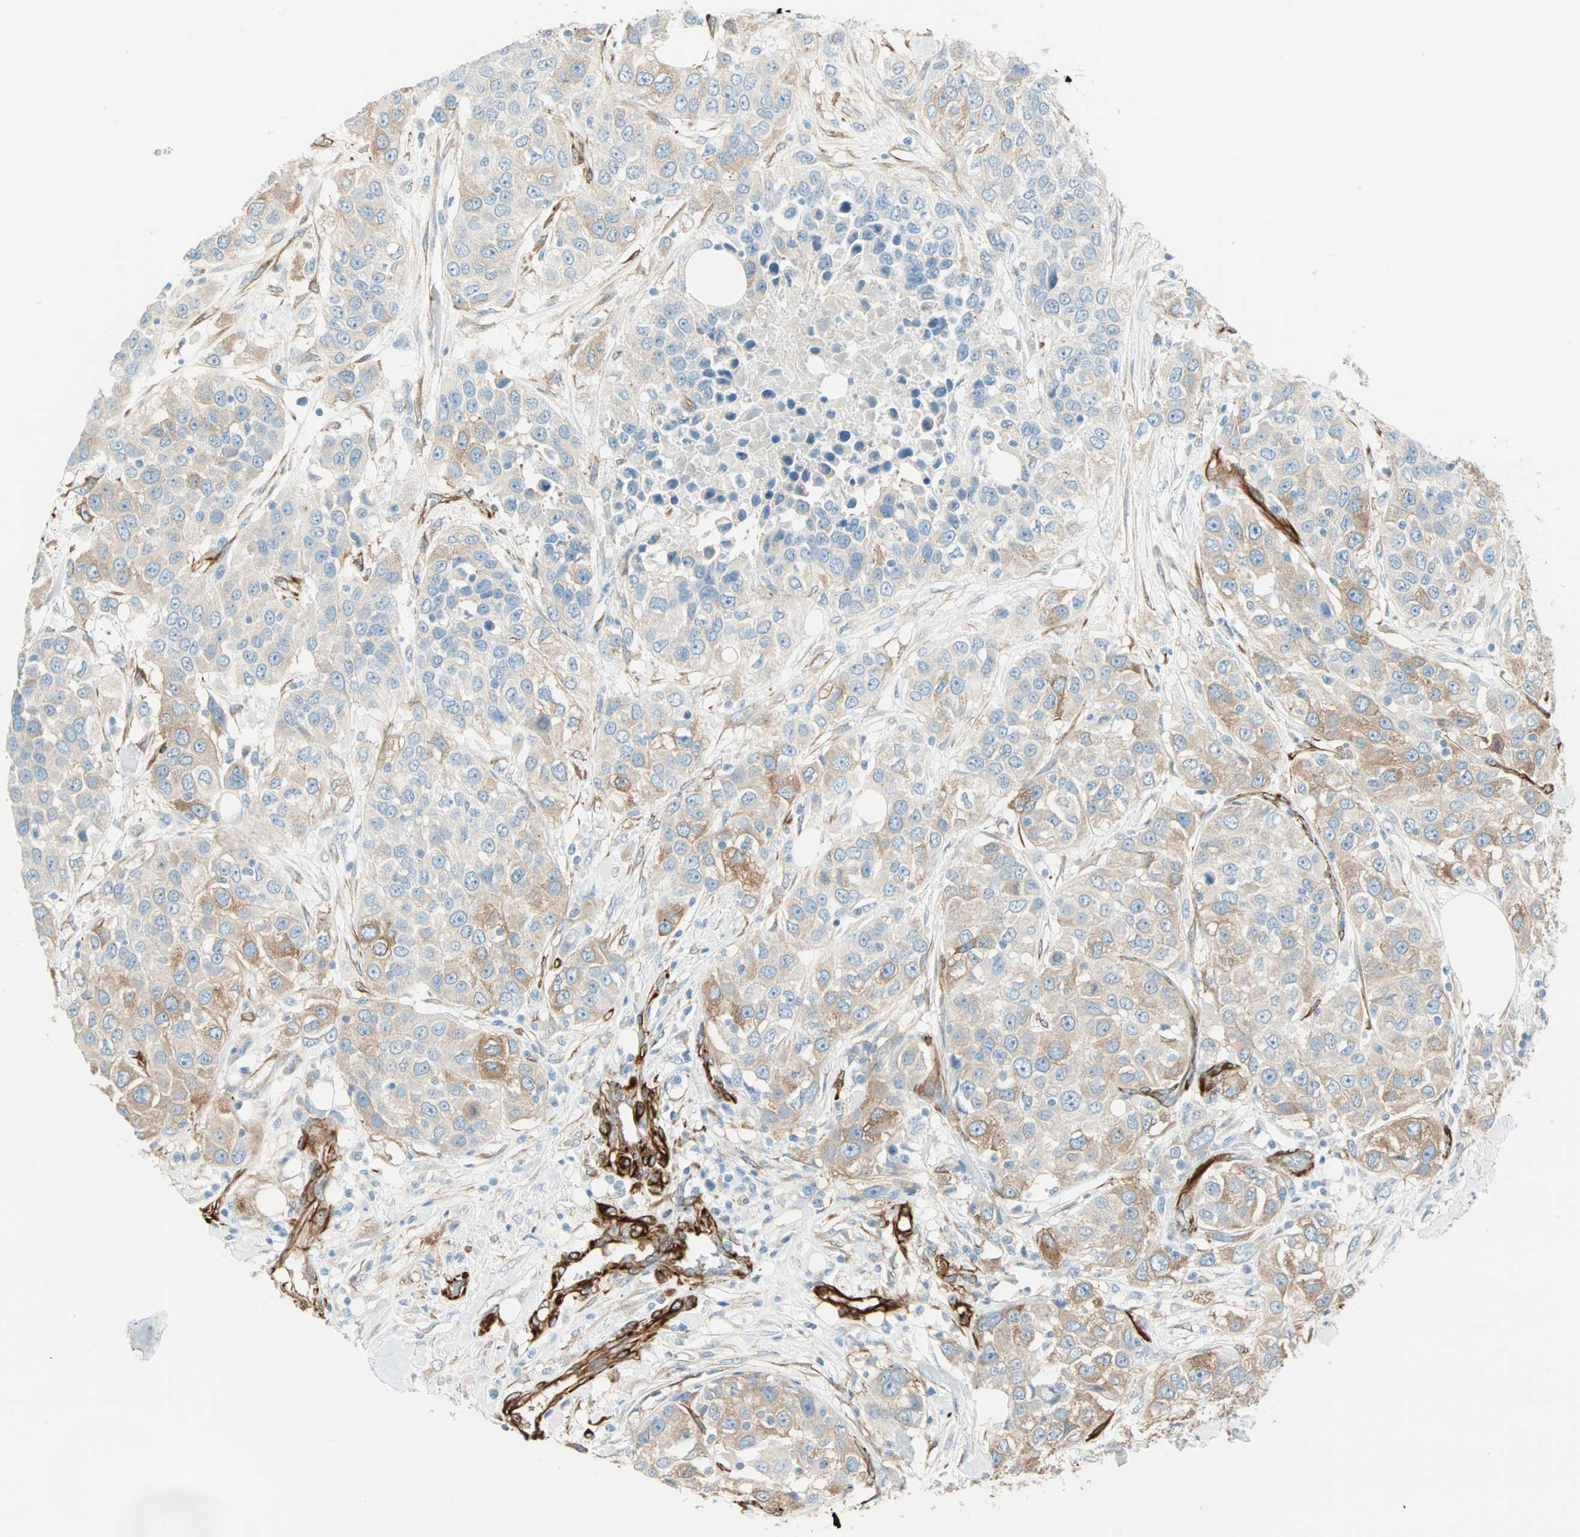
{"staining": {"intensity": "moderate", "quantity": "25%-75%", "location": "cytoplasmic/membranous"}, "tissue": "urothelial cancer", "cell_type": "Tumor cells", "image_type": "cancer", "snomed": [{"axis": "morphology", "description": "Urothelial carcinoma, High grade"}, {"axis": "topography", "description": "Urinary bladder"}], "caption": "This photomicrograph exhibits IHC staining of human urothelial carcinoma (high-grade), with medium moderate cytoplasmic/membranous expression in about 25%-75% of tumor cells.", "gene": "NES", "patient": {"sex": "female", "age": 80}}